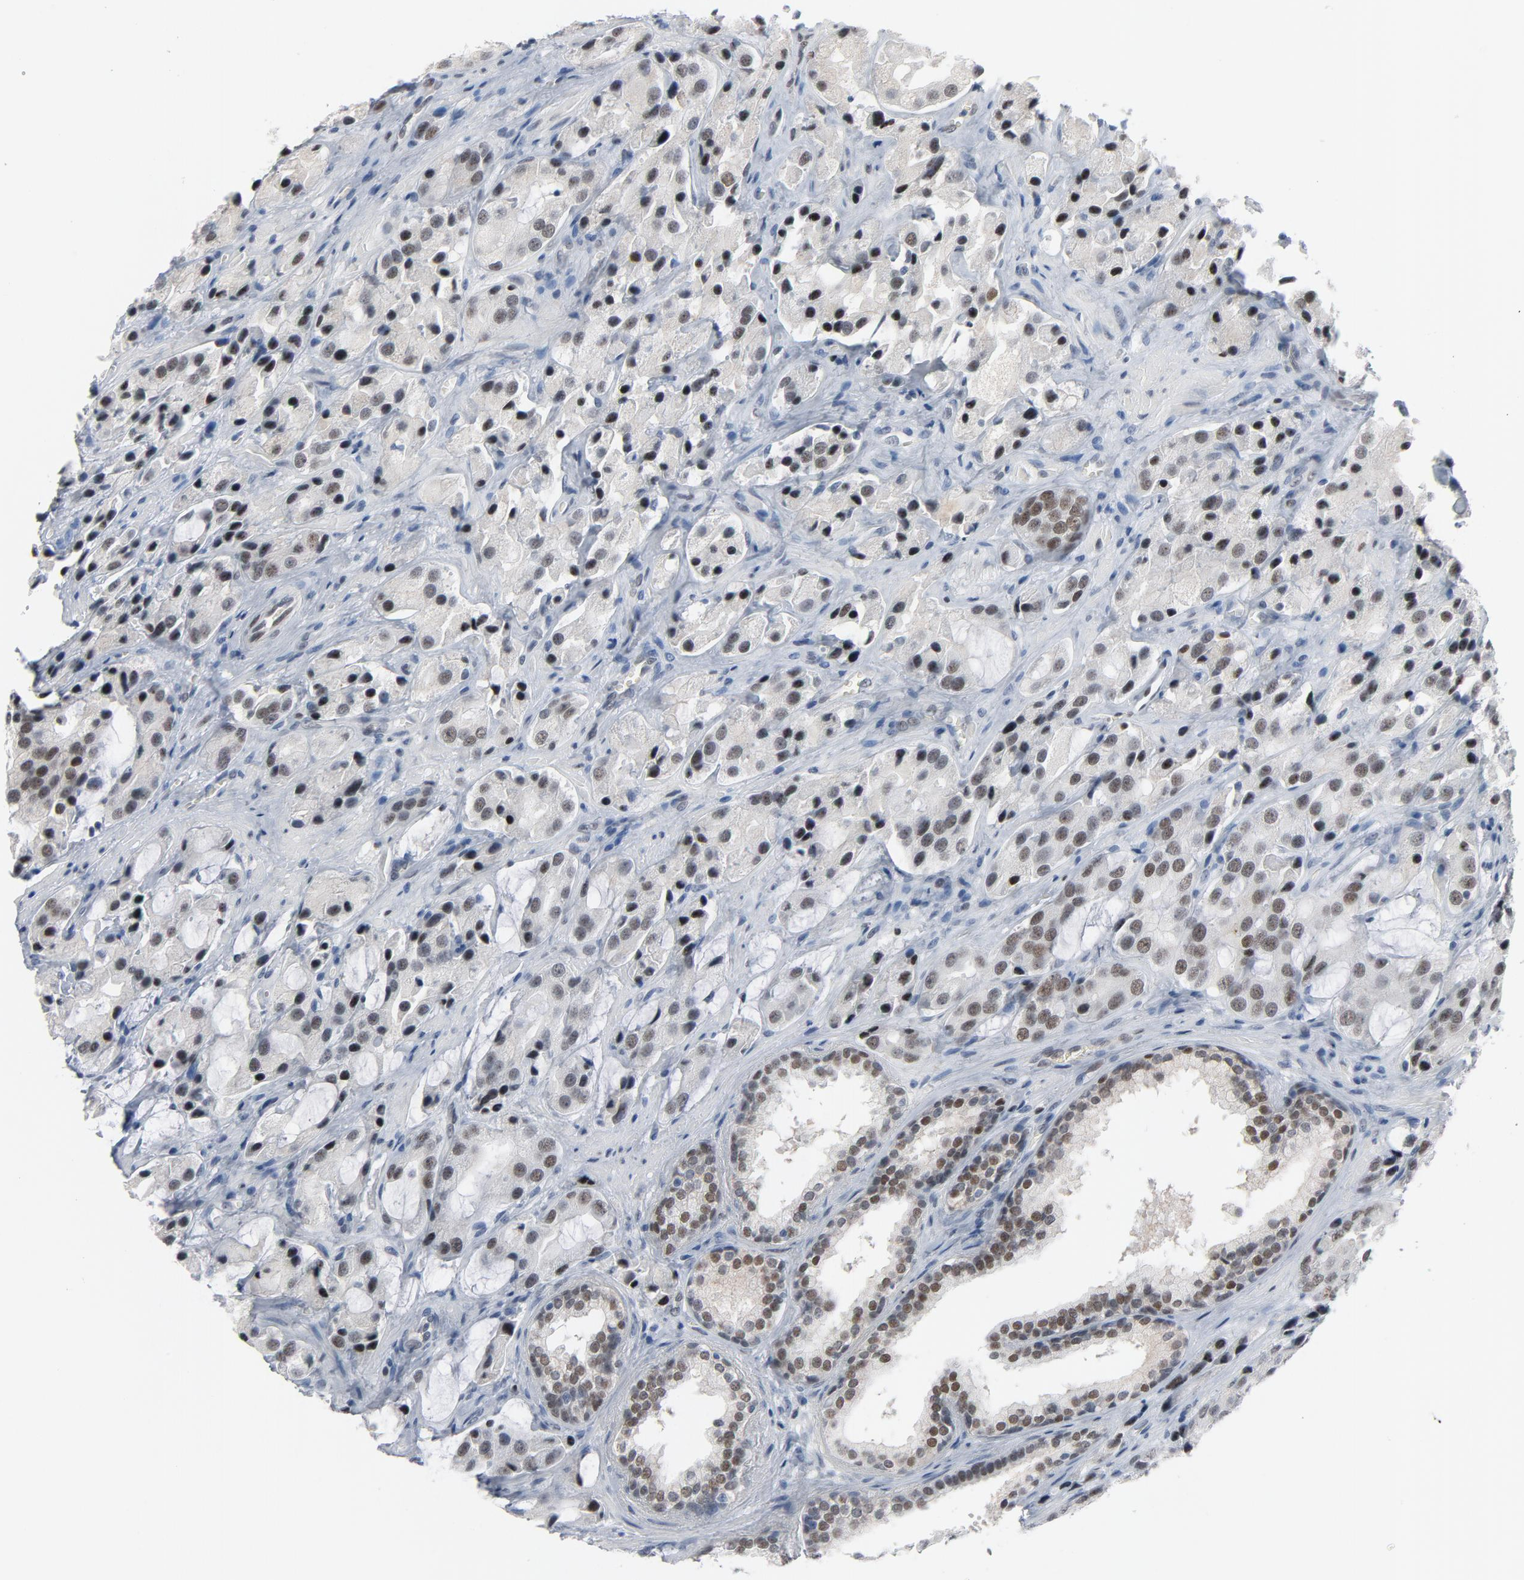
{"staining": {"intensity": "weak", "quantity": "<25%", "location": "nuclear"}, "tissue": "prostate cancer", "cell_type": "Tumor cells", "image_type": "cancer", "snomed": [{"axis": "morphology", "description": "Adenocarcinoma, High grade"}, {"axis": "topography", "description": "Prostate"}], "caption": "Immunohistochemical staining of human prostate cancer (adenocarcinoma (high-grade)) shows no significant staining in tumor cells.", "gene": "FOXP1", "patient": {"sex": "male", "age": 70}}